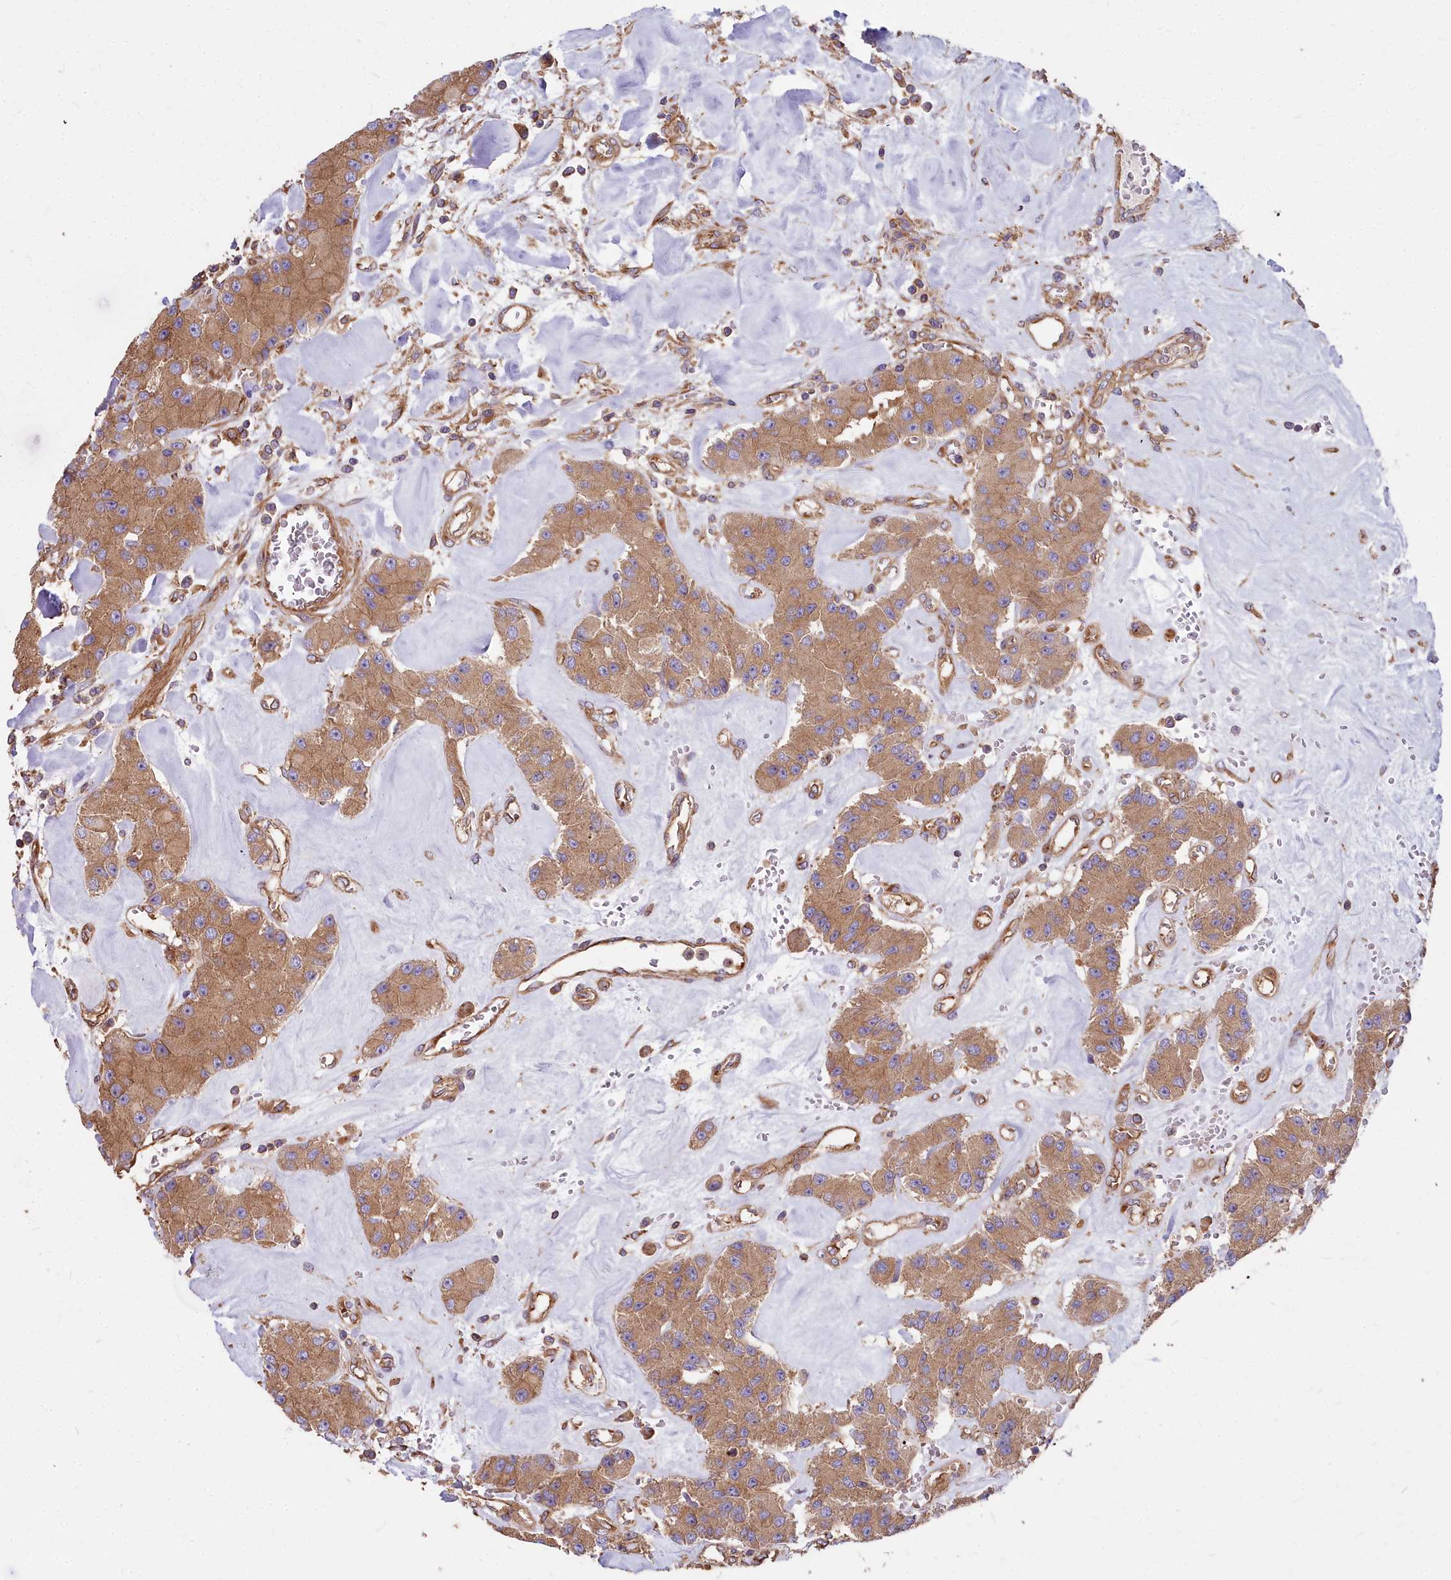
{"staining": {"intensity": "moderate", "quantity": ">75%", "location": "cytoplasmic/membranous"}, "tissue": "carcinoid", "cell_type": "Tumor cells", "image_type": "cancer", "snomed": [{"axis": "morphology", "description": "Carcinoid, malignant, NOS"}, {"axis": "topography", "description": "Pancreas"}], "caption": "Carcinoid was stained to show a protein in brown. There is medium levels of moderate cytoplasmic/membranous staining in about >75% of tumor cells.", "gene": "DCTN3", "patient": {"sex": "male", "age": 41}}